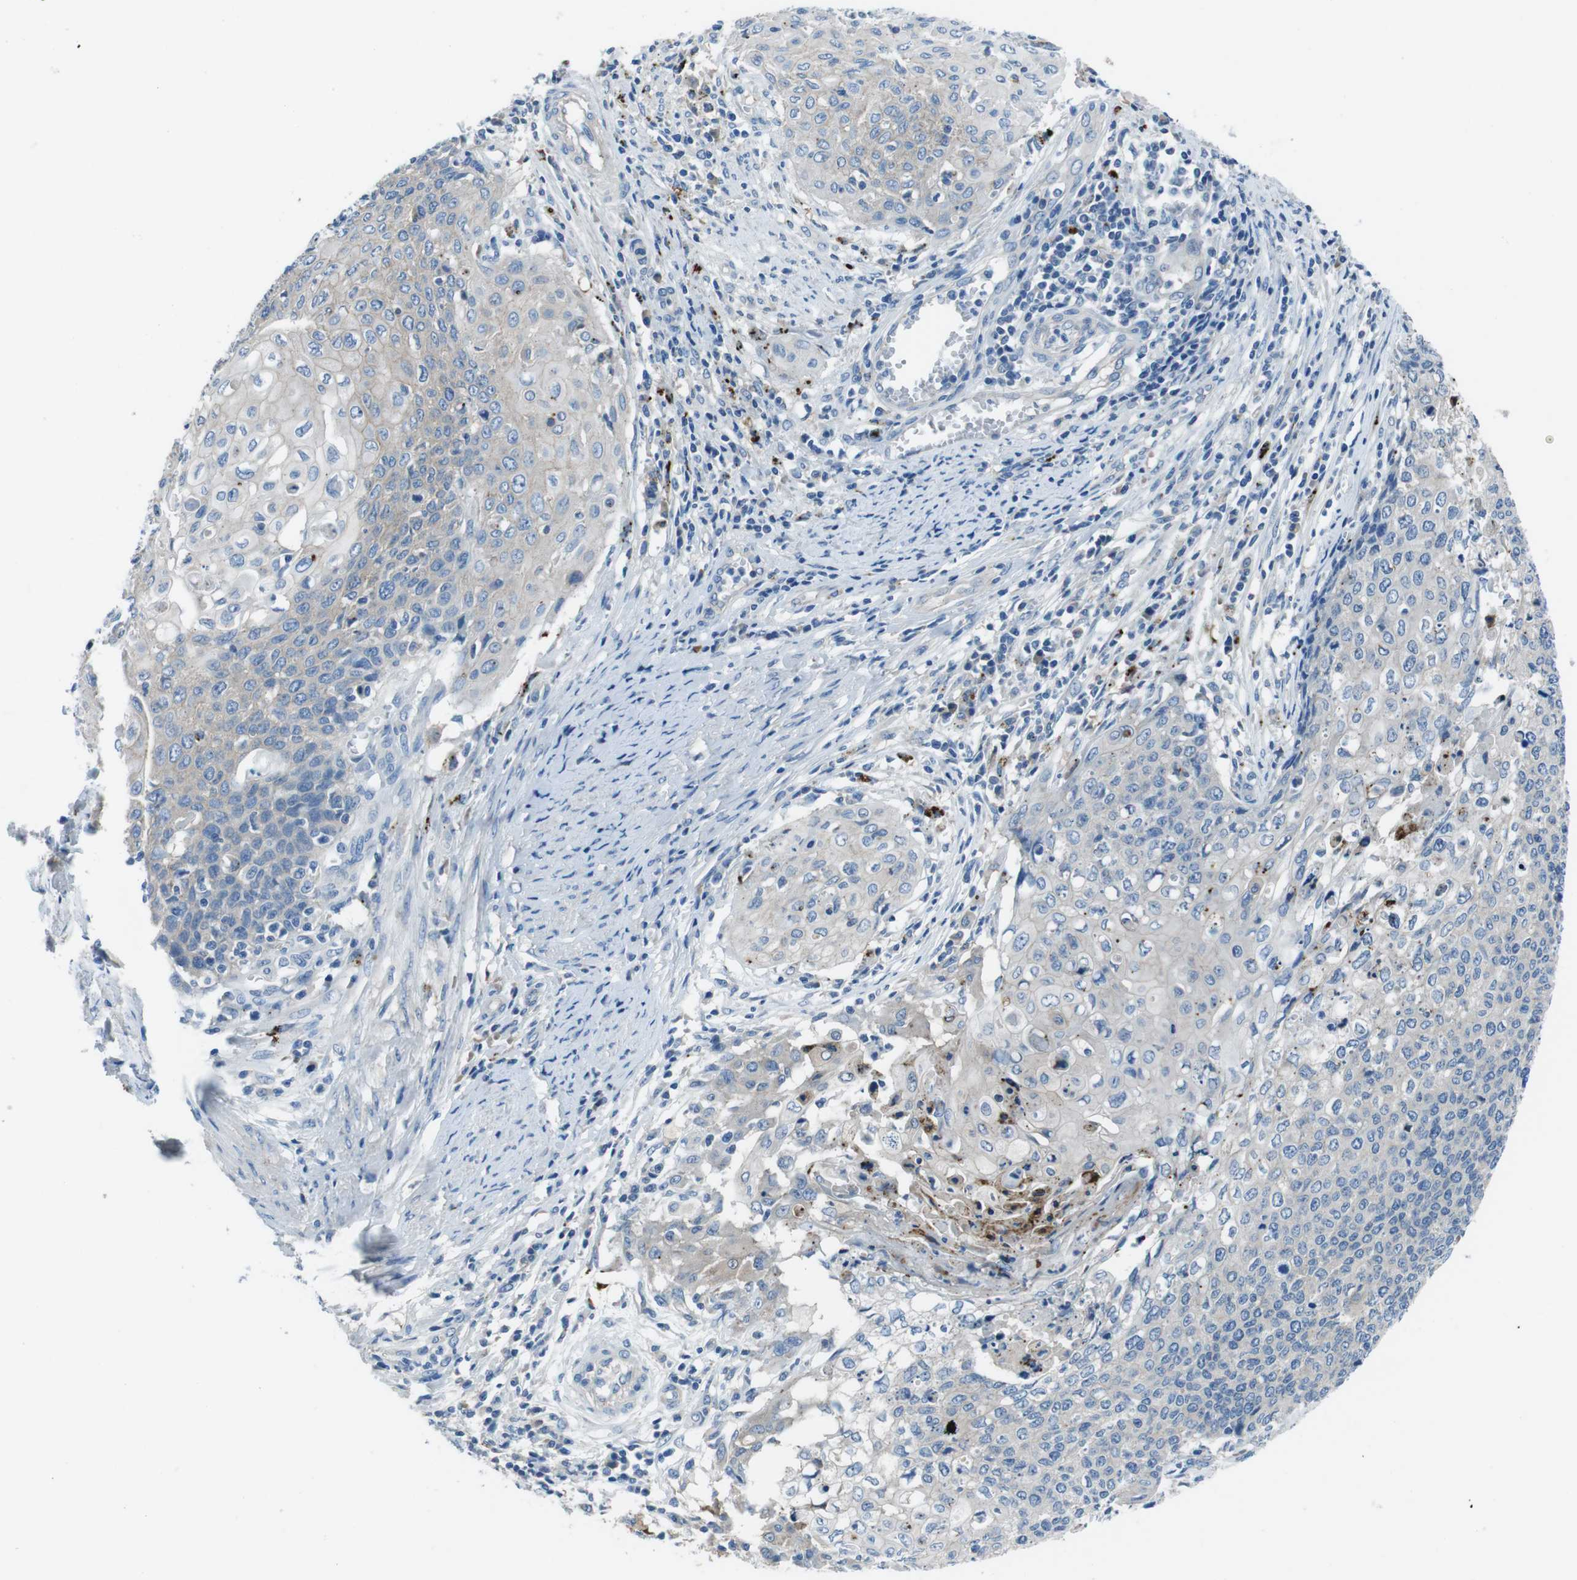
{"staining": {"intensity": "negative", "quantity": "none", "location": "none"}, "tissue": "cervical cancer", "cell_type": "Tumor cells", "image_type": "cancer", "snomed": [{"axis": "morphology", "description": "Squamous cell carcinoma, NOS"}, {"axis": "topography", "description": "Cervix"}], "caption": "Cervical squamous cell carcinoma stained for a protein using immunohistochemistry (IHC) displays no expression tumor cells.", "gene": "TULP3", "patient": {"sex": "female", "age": 39}}